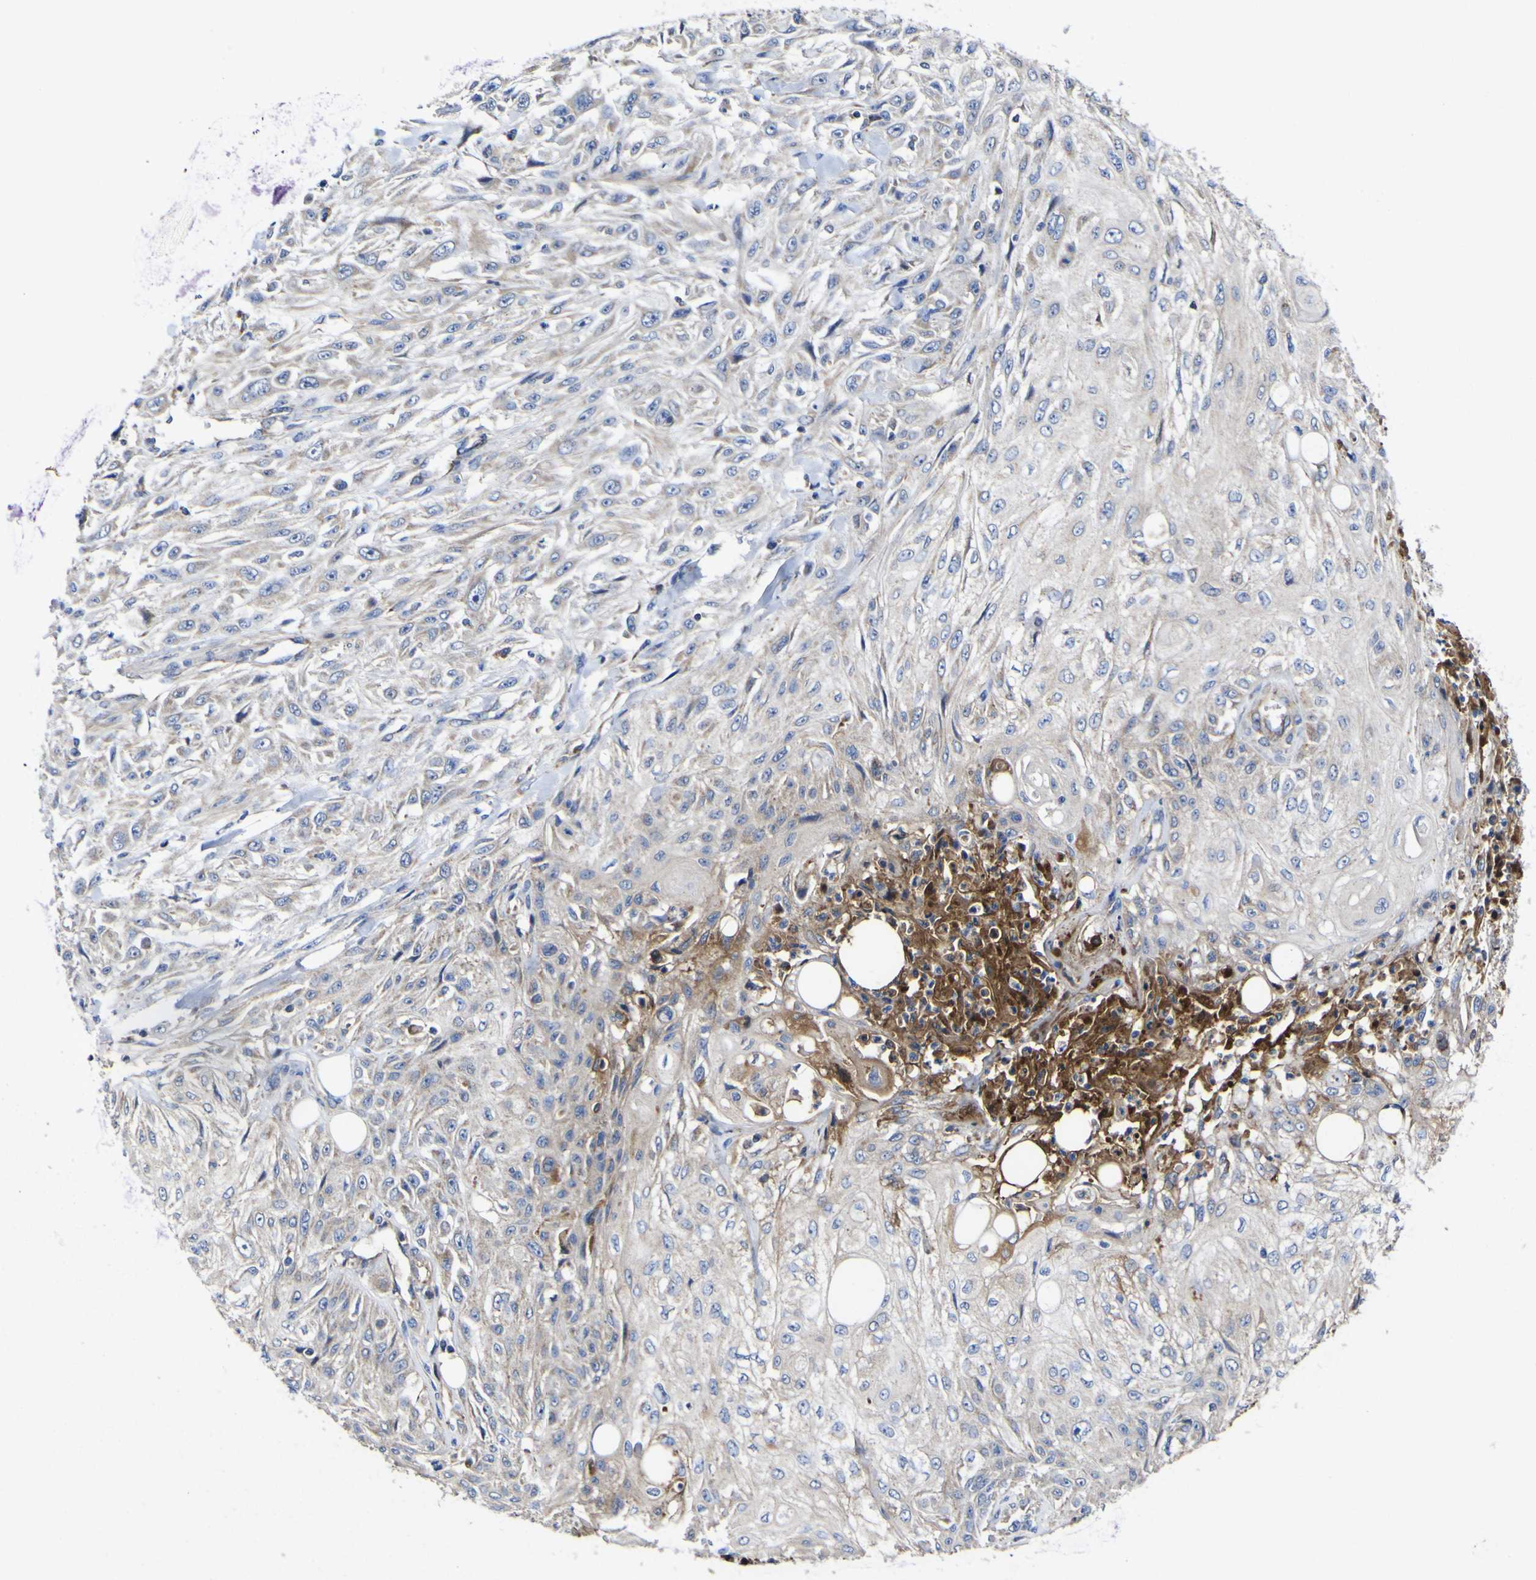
{"staining": {"intensity": "weak", "quantity": "<25%", "location": "cytoplasmic/membranous"}, "tissue": "skin cancer", "cell_type": "Tumor cells", "image_type": "cancer", "snomed": [{"axis": "morphology", "description": "Squamous cell carcinoma, NOS"}, {"axis": "topography", "description": "Skin"}], "caption": "Tumor cells show no significant staining in skin squamous cell carcinoma.", "gene": "CCDC90B", "patient": {"sex": "male", "age": 75}}